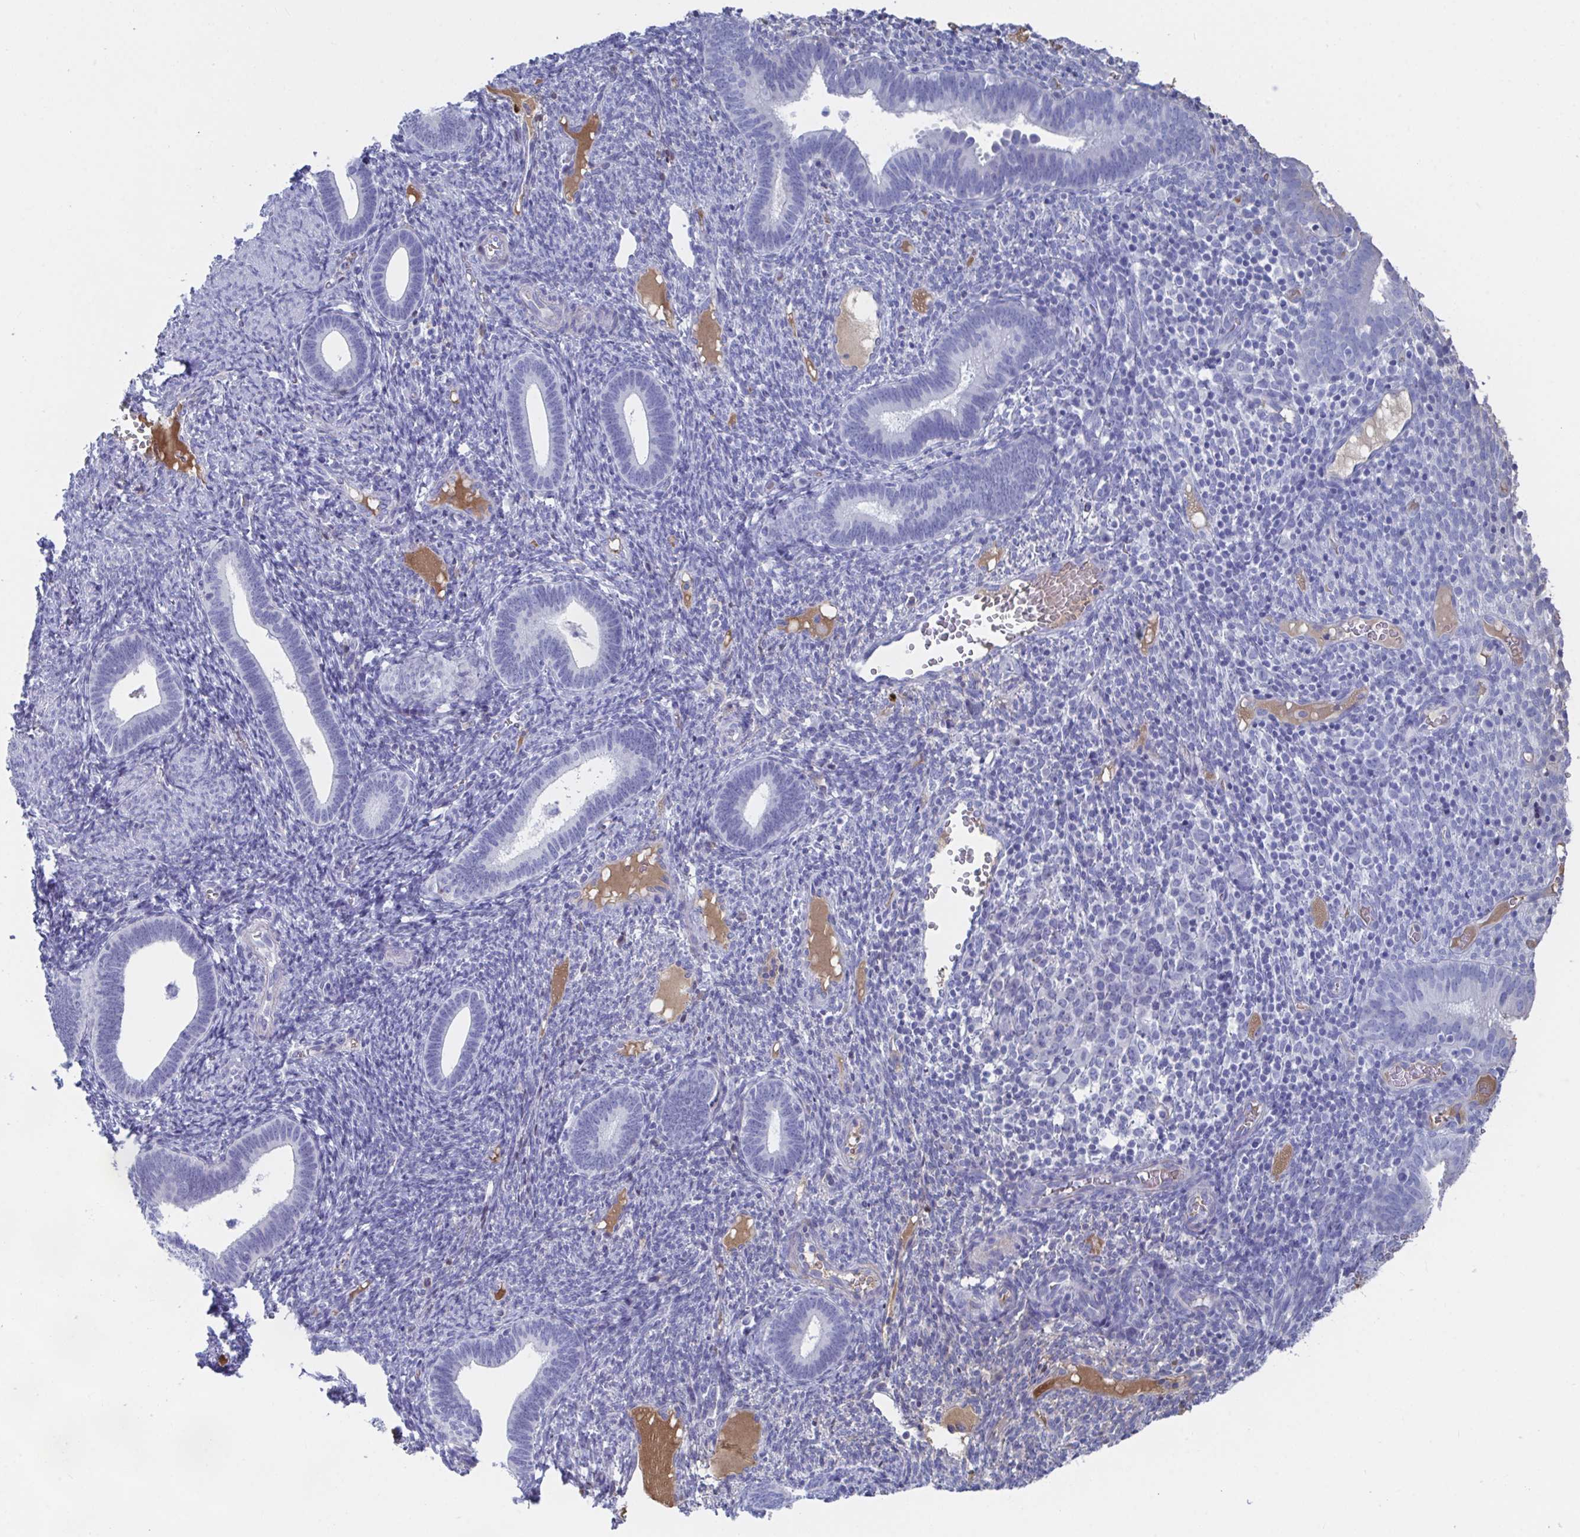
{"staining": {"intensity": "negative", "quantity": "none", "location": "none"}, "tissue": "endometrium", "cell_type": "Cells in endometrial stroma", "image_type": "normal", "snomed": [{"axis": "morphology", "description": "Normal tissue, NOS"}, {"axis": "topography", "description": "Endometrium"}], "caption": "A high-resolution image shows immunohistochemistry (IHC) staining of benign endometrium, which exhibits no significant staining in cells in endometrial stroma. (IHC, brightfield microscopy, high magnification).", "gene": "TNFAIP6", "patient": {"sex": "female", "age": 41}}